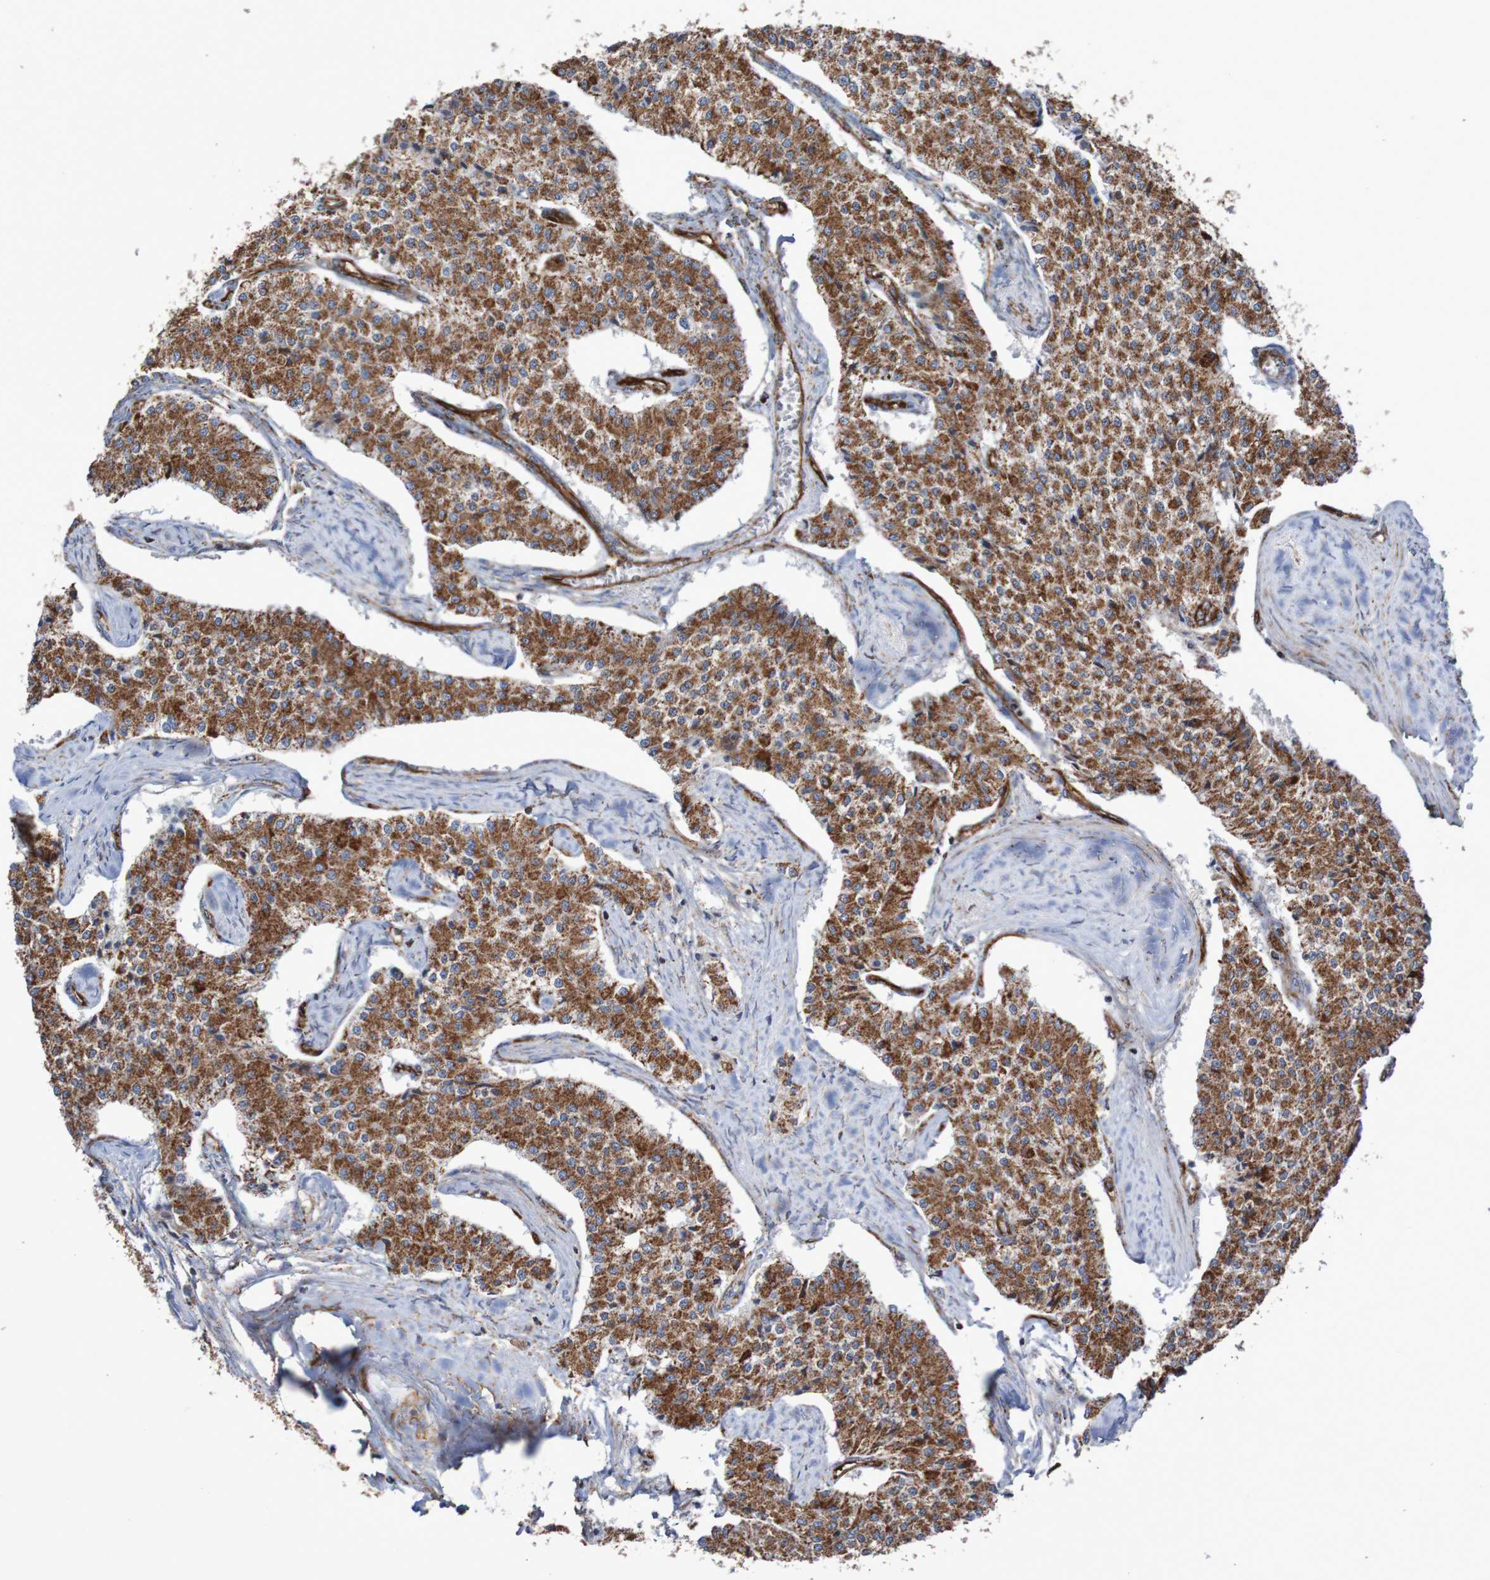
{"staining": {"intensity": "strong", "quantity": ">75%", "location": "cytoplasmic/membranous"}, "tissue": "carcinoid", "cell_type": "Tumor cells", "image_type": "cancer", "snomed": [{"axis": "morphology", "description": "Carcinoid, malignant, NOS"}, {"axis": "topography", "description": "Colon"}], "caption": "IHC (DAB) staining of human malignant carcinoid demonstrates strong cytoplasmic/membranous protein positivity in about >75% of tumor cells. (DAB = brown stain, brightfield microscopy at high magnification).", "gene": "MMEL1", "patient": {"sex": "female", "age": 52}}